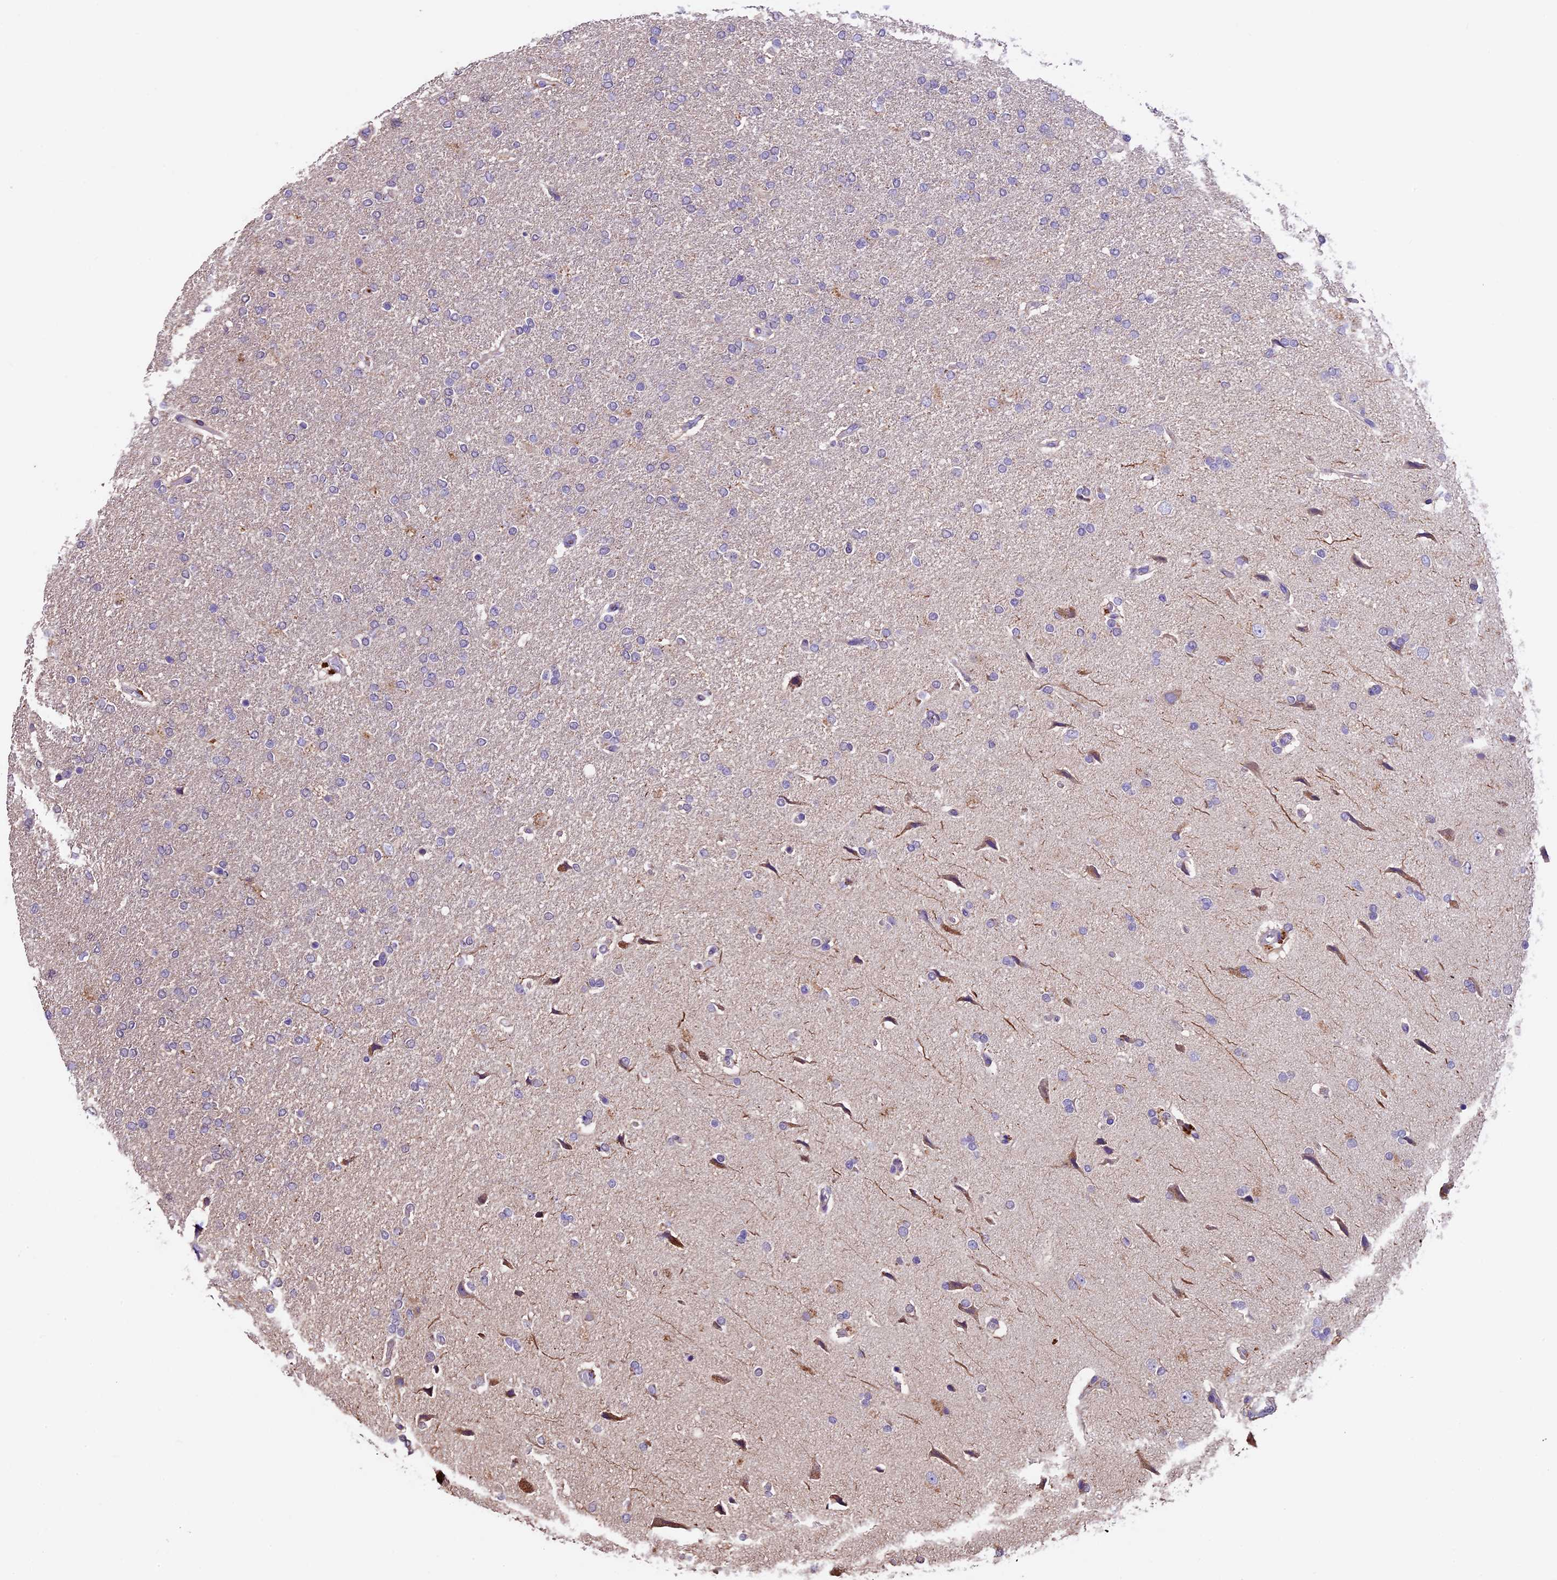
{"staining": {"intensity": "negative", "quantity": "none", "location": "none"}, "tissue": "glioma", "cell_type": "Tumor cells", "image_type": "cancer", "snomed": [{"axis": "morphology", "description": "Glioma, malignant, High grade"}, {"axis": "topography", "description": "Brain"}], "caption": "There is no significant positivity in tumor cells of malignant glioma (high-grade).", "gene": "SBNO2", "patient": {"sex": "male", "age": 72}}